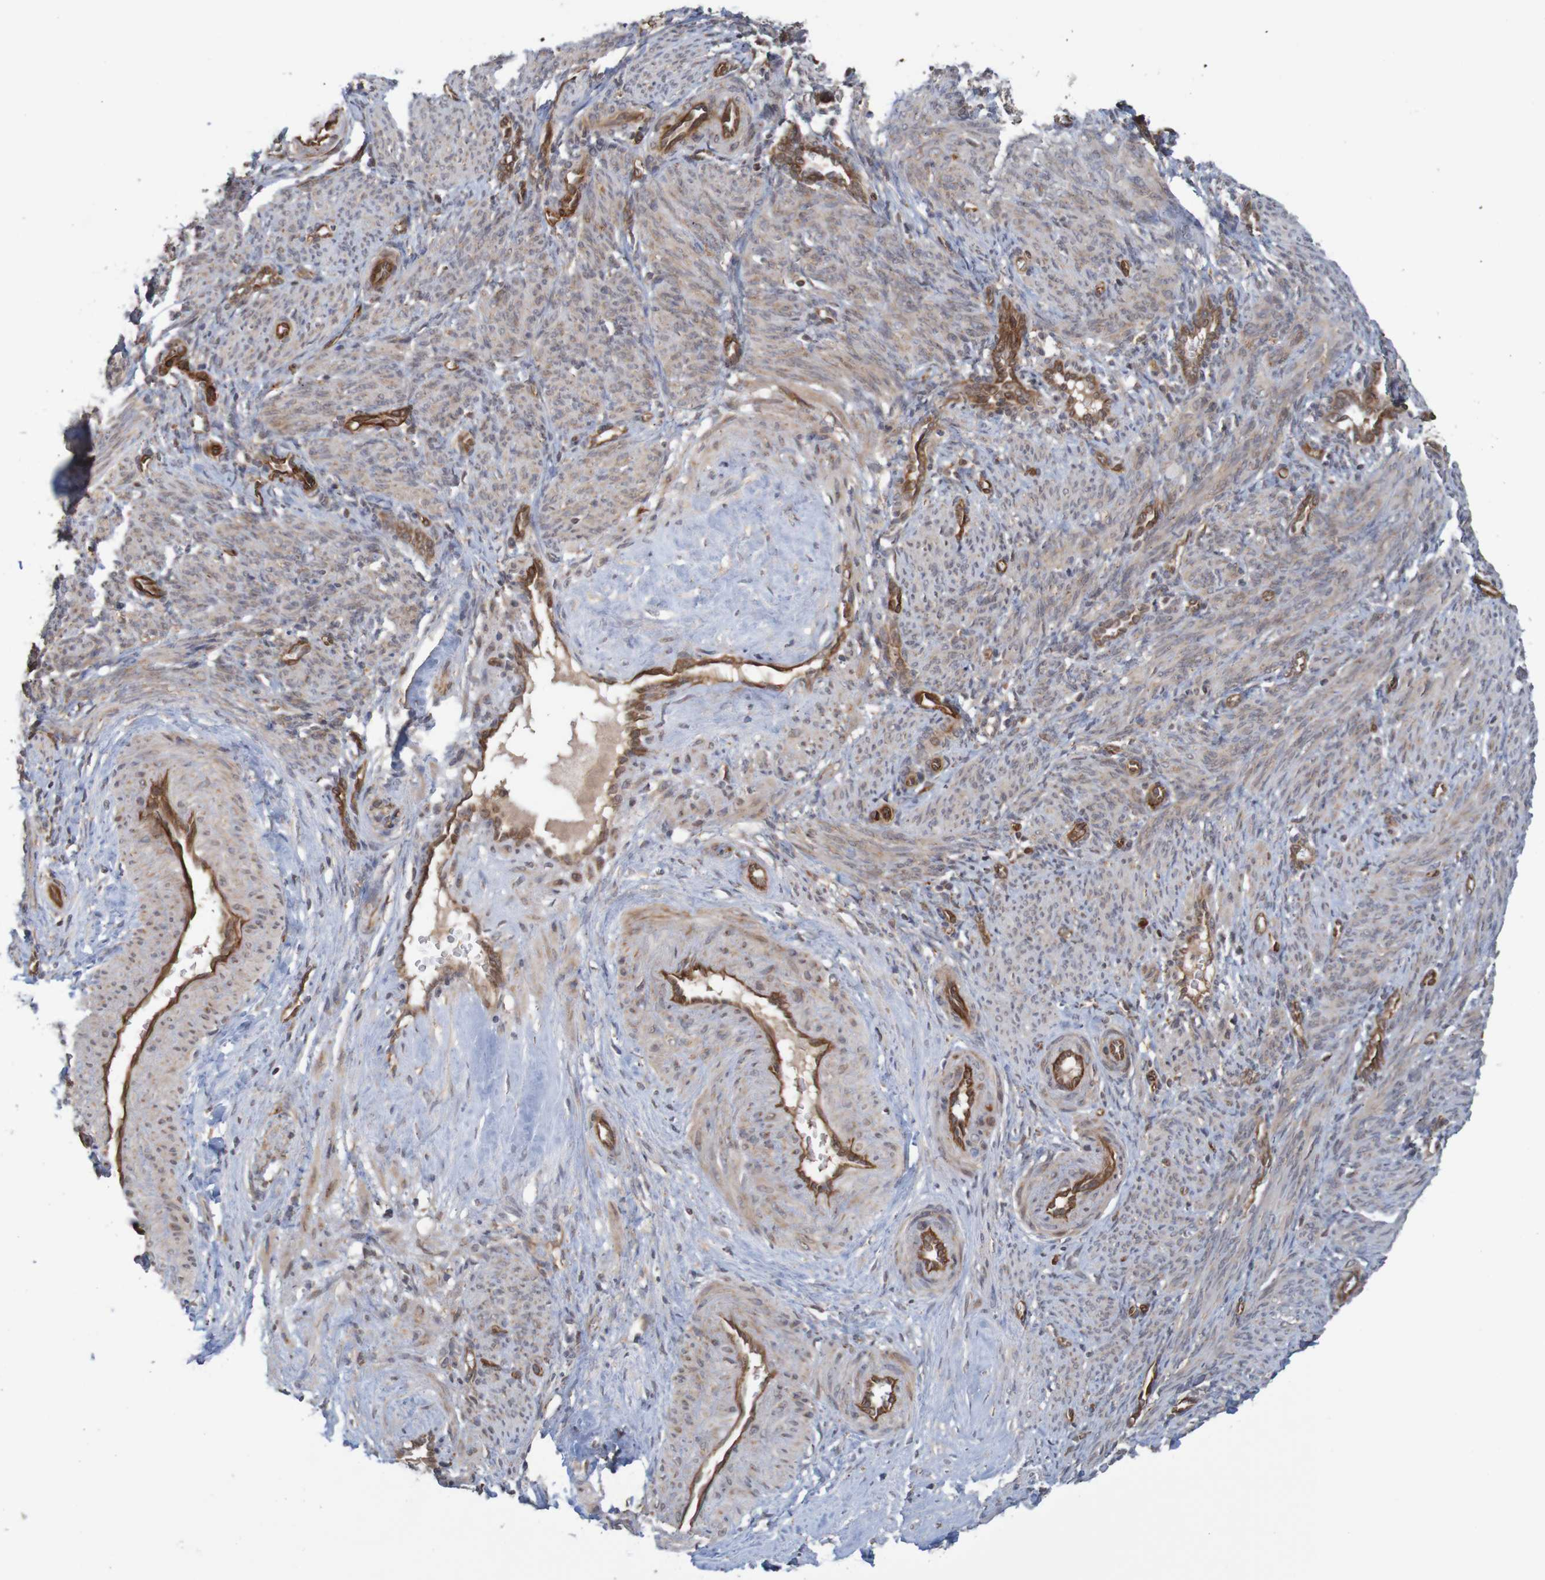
{"staining": {"intensity": "weak", "quantity": ">75%", "location": "cytoplasmic/membranous"}, "tissue": "smooth muscle", "cell_type": "Smooth muscle cells", "image_type": "normal", "snomed": [{"axis": "morphology", "description": "Normal tissue, NOS"}, {"axis": "topography", "description": "Endometrium"}], "caption": "This is an image of immunohistochemistry staining of normal smooth muscle, which shows weak positivity in the cytoplasmic/membranous of smooth muscle cells.", "gene": "MRPL52", "patient": {"sex": "female", "age": 33}}